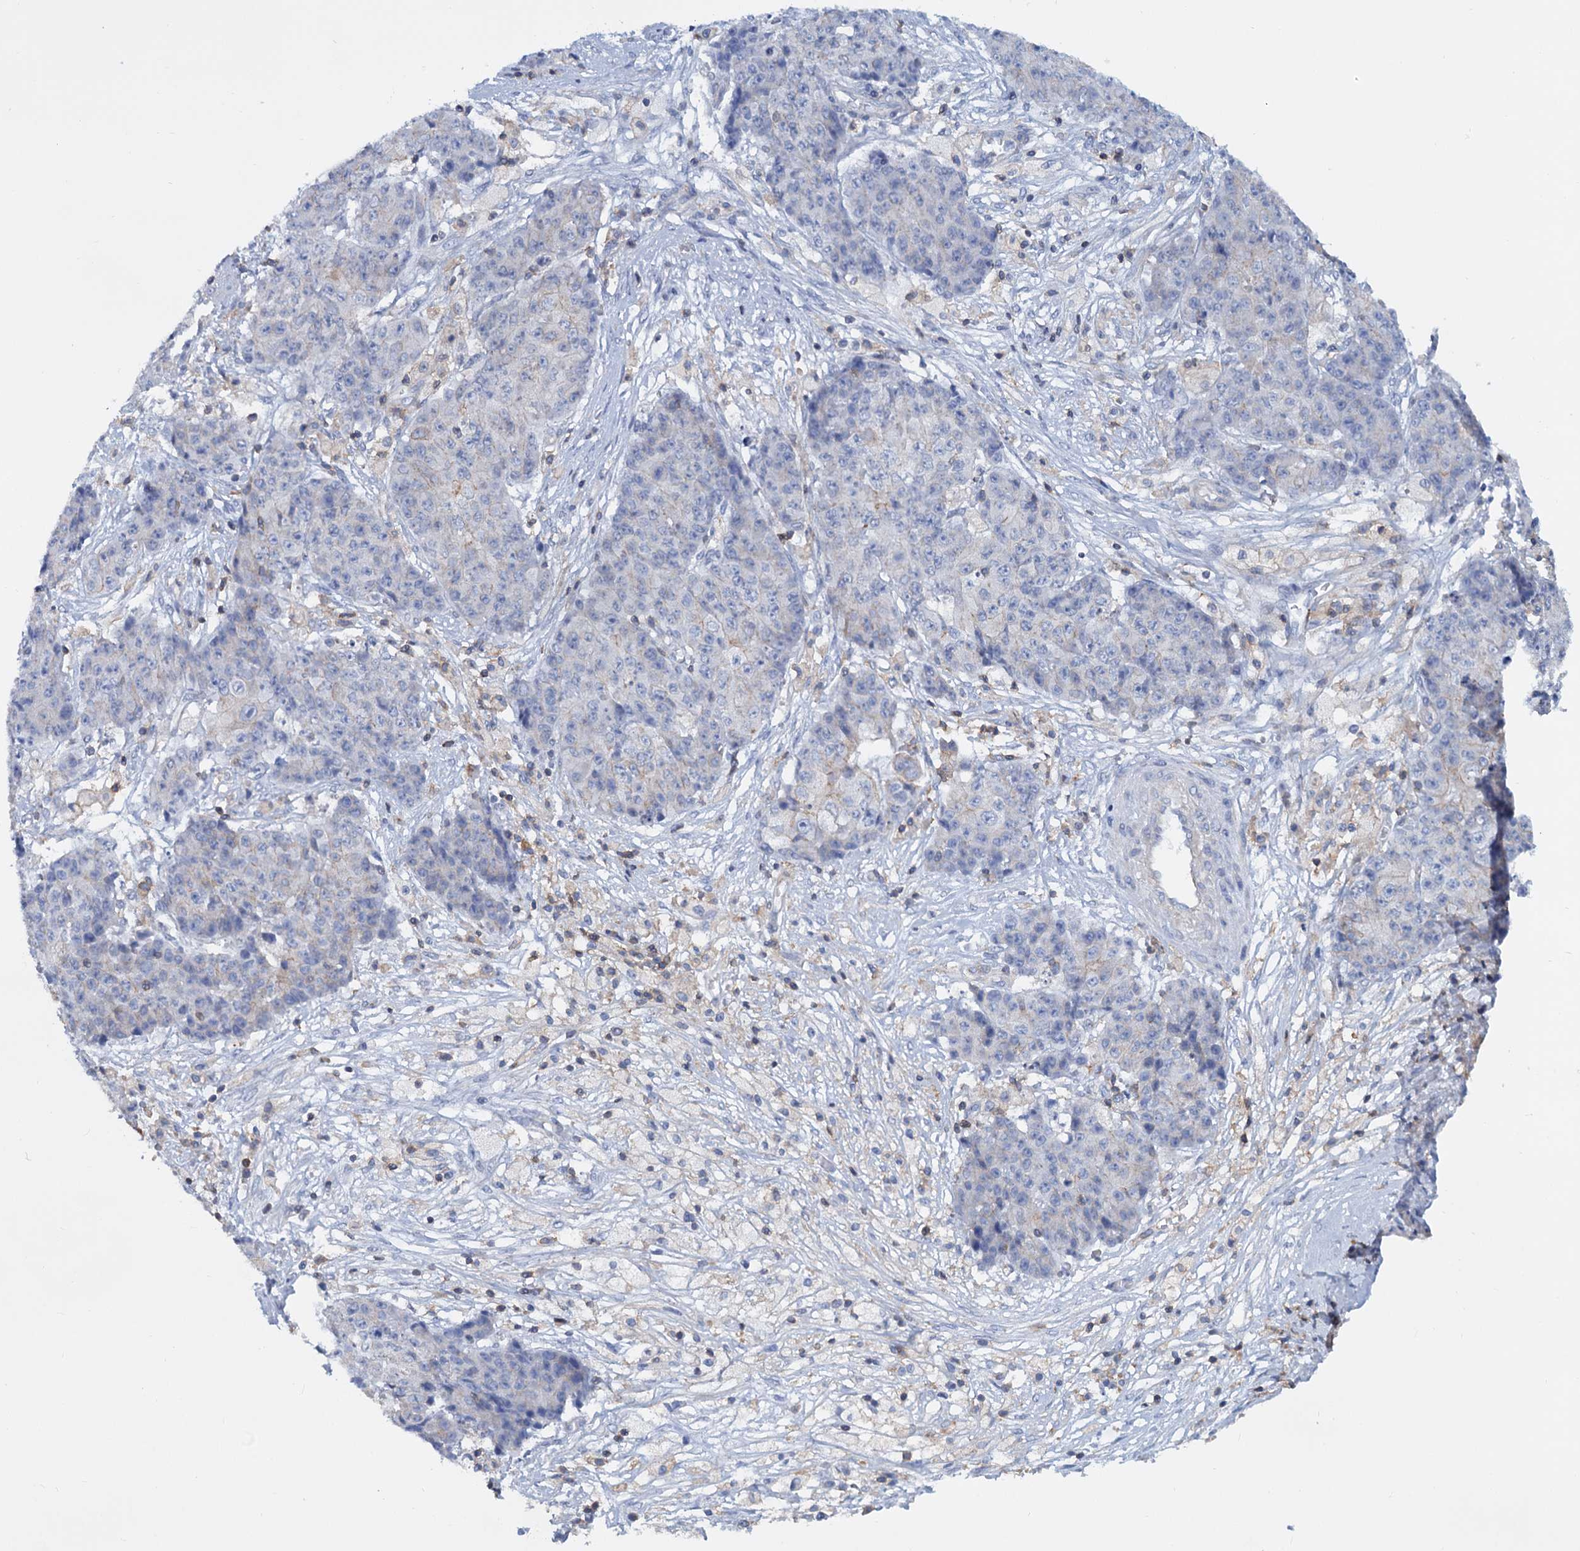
{"staining": {"intensity": "negative", "quantity": "none", "location": "none"}, "tissue": "ovarian cancer", "cell_type": "Tumor cells", "image_type": "cancer", "snomed": [{"axis": "morphology", "description": "Carcinoma, endometroid"}, {"axis": "topography", "description": "Ovary"}], "caption": "Ovarian endometroid carcinoma was stained to show a protein in brown. There is no significant staining in tumor cells. (DAB immunohistochemistry visualized using brightfield microscopy, high magnification).", "gene": "LRCH4", "patient": {"sex": "female", "age": 42}}